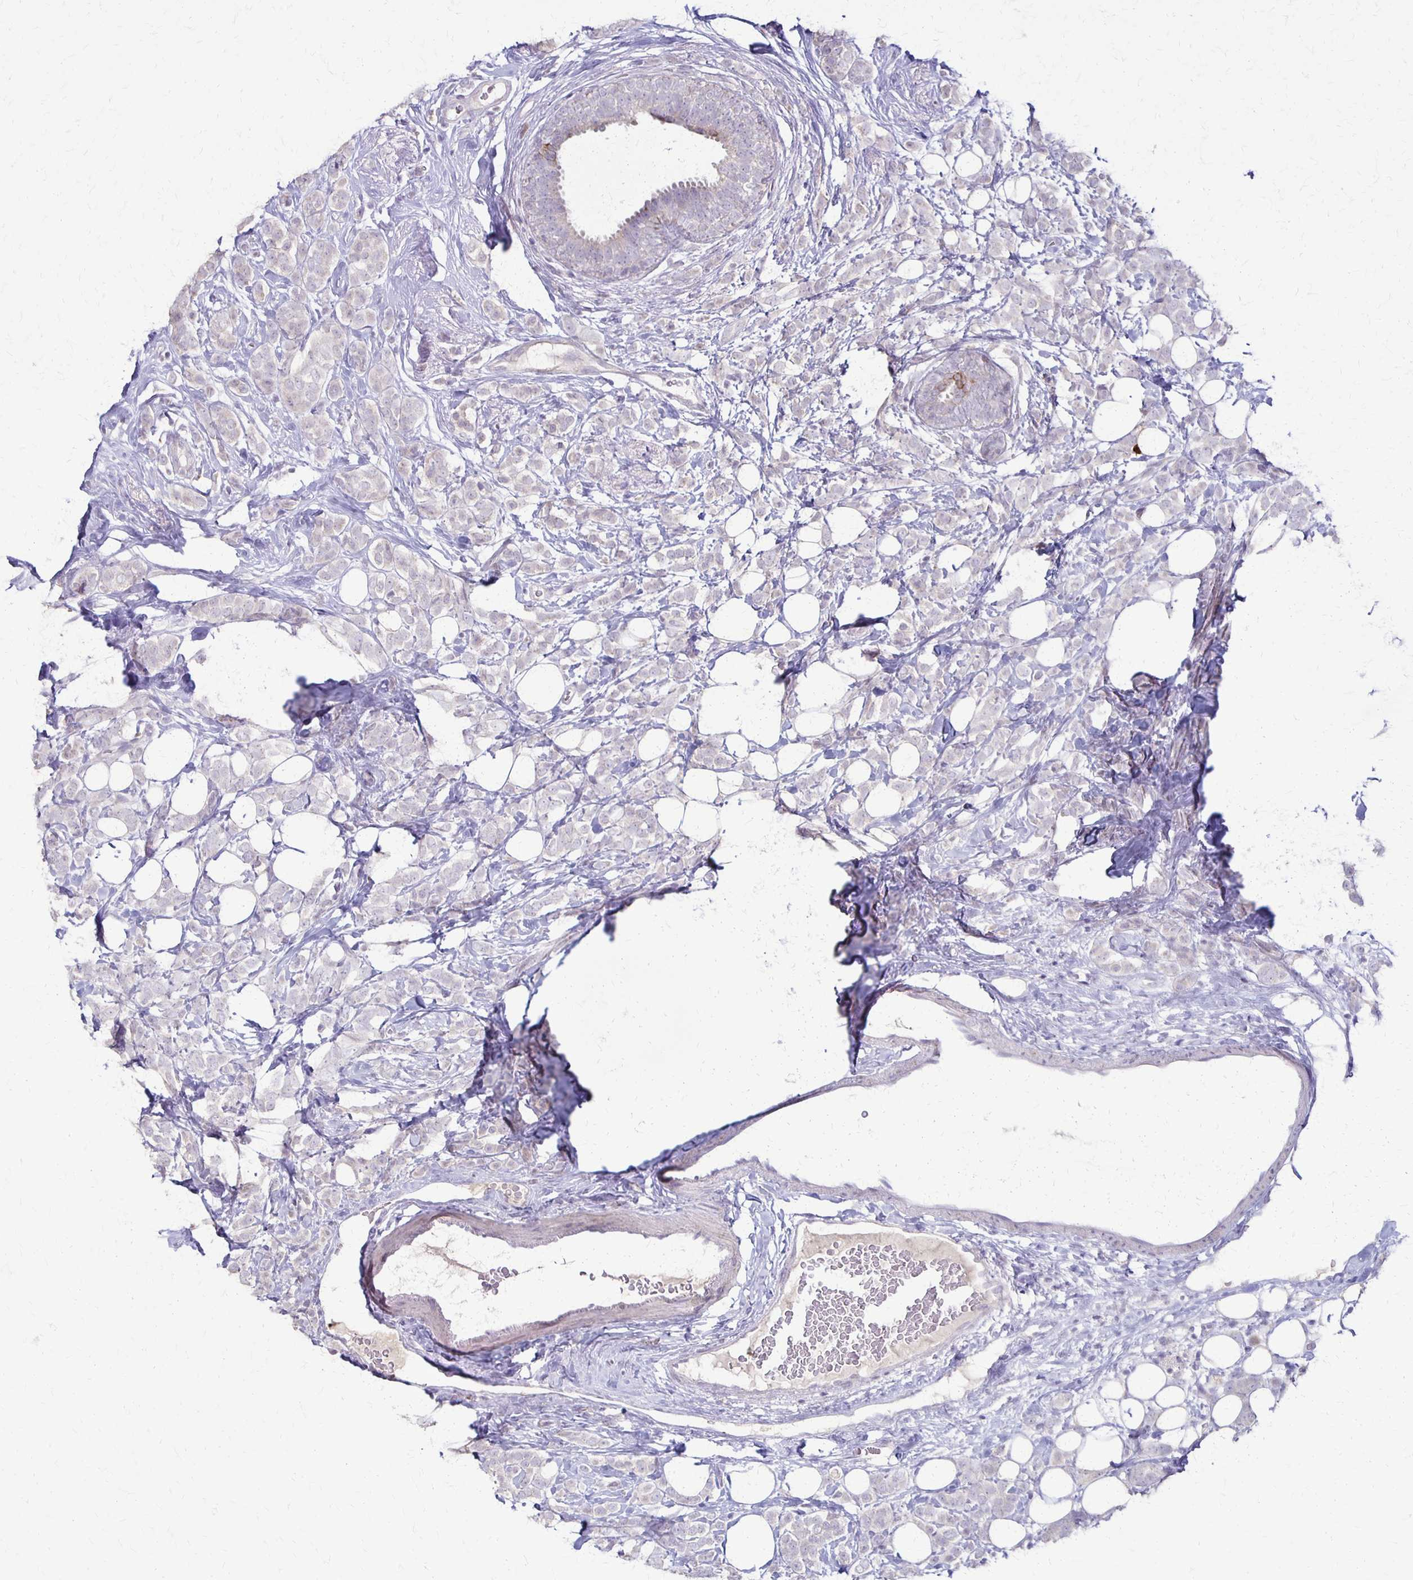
{"staining": {"intensity": "negative", "quantity": "none", "location": "none"}, "tissue": "breast cancer", "cell_type": "Tumor cells", "image_type": "cancer", "snomed": [{"axis": "morphology", "description": "Lobular carcinoma"}, {"axis": "topography", "description": "Breast"}], "caption": "Immunohistochemistry (IHC) photomicrograph of neoplastic tissue: breast cancer (lobular carcinoma) stained with DAB (3,3'-diaminobenzidine) displays no significant protein positivity in tumor cells.", "gene": "SLC35E2B", "patient": {"sex": "female", "age": 49}}